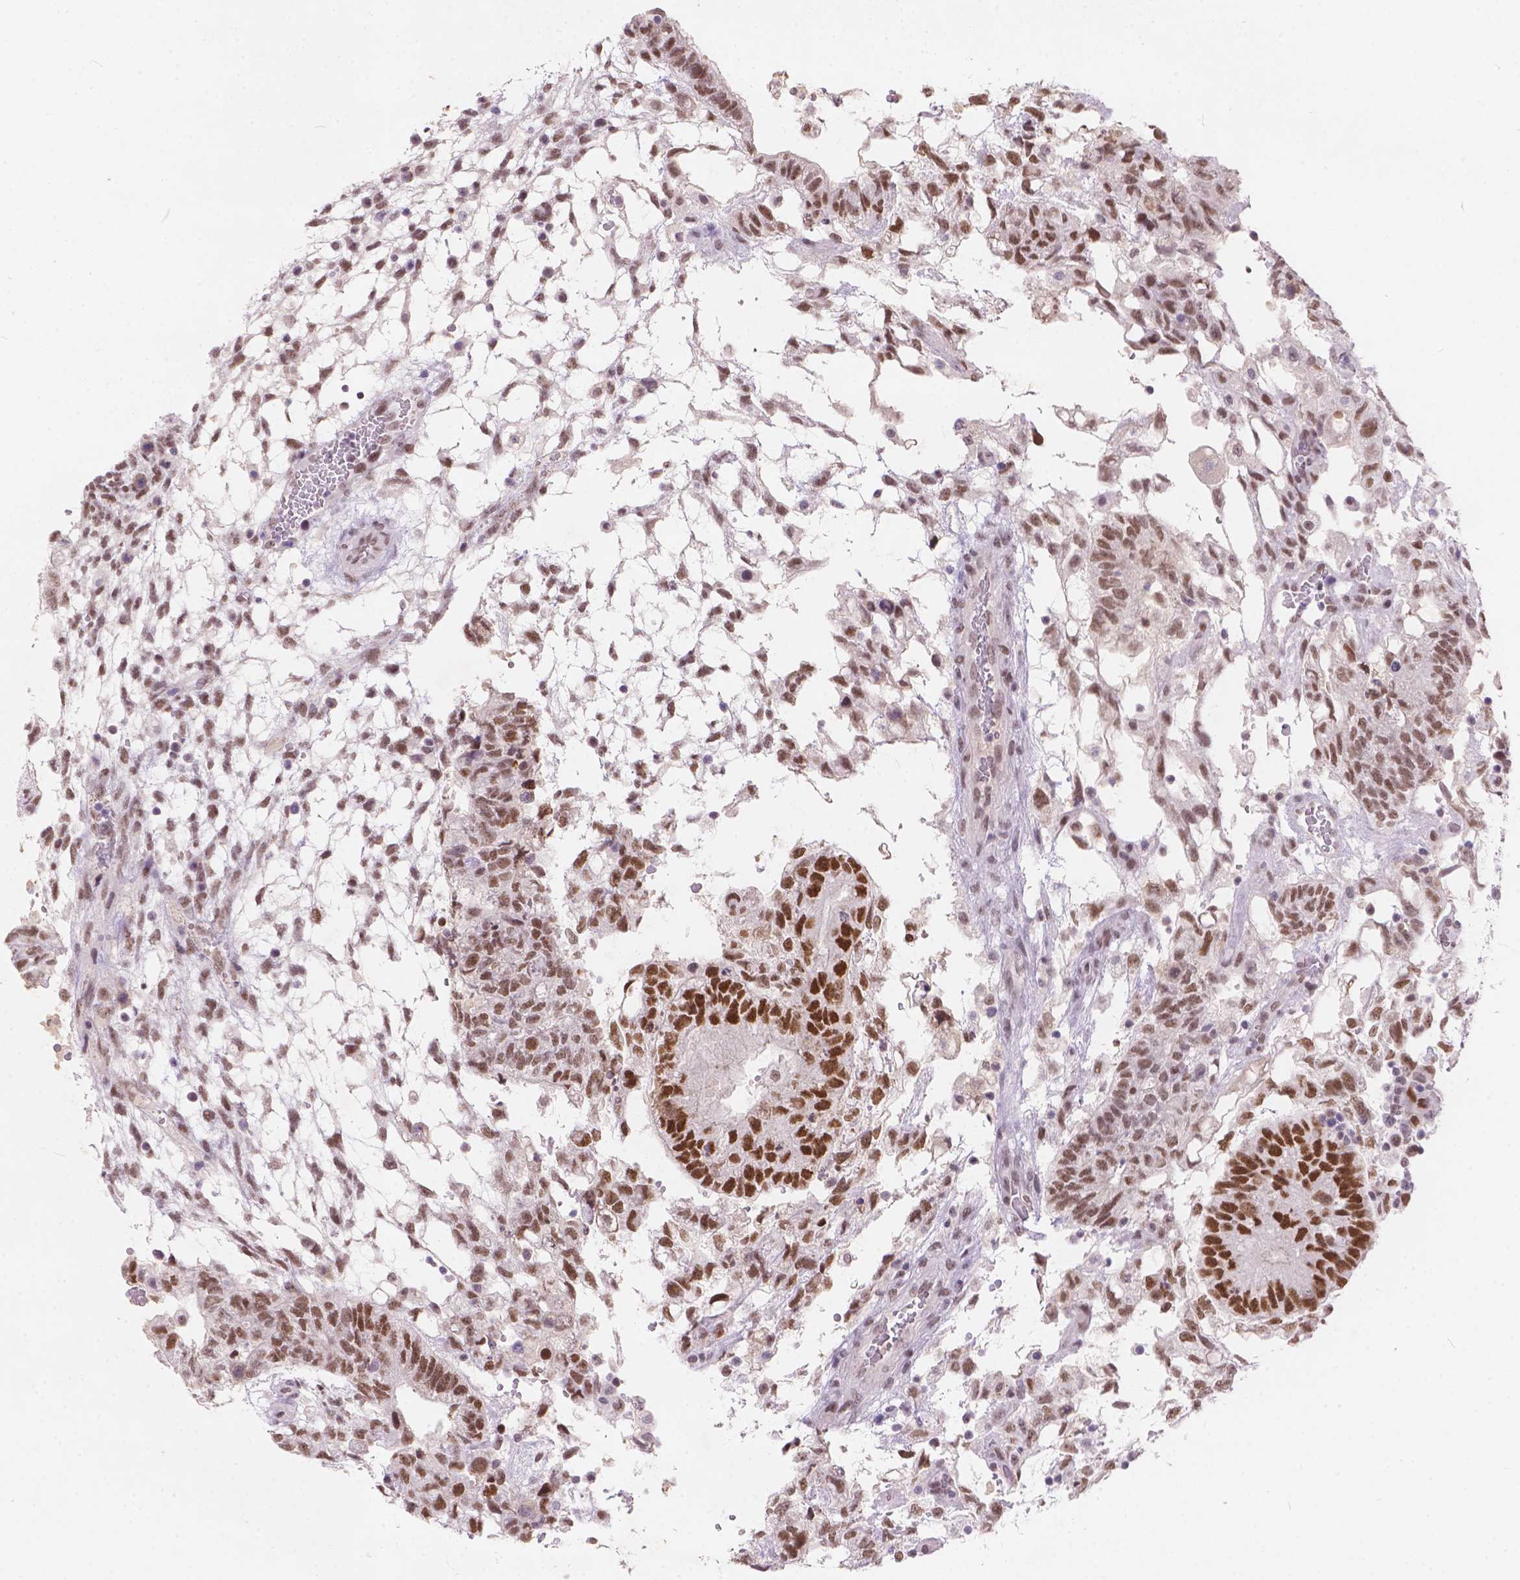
{"staining": {"intensity": "moderate", "quantity": ">75%", "location": "nuclear"}, "tissue": "testis cancer", "cell_type": "Tumor cells", "image_type": "cancer", "snomed": [{"axis": "morphology", "description": "Carcinoma, Embryonal, NOS"}, {"axis": "topography", "description": "Testis"}], "caption": "Immunohistochemistry (IHC) staining of testis embryonal carcinoma, which shows medium levels of moderate nuclear expression in approximately >75% of tumor cells indicating moderate nuclear protein staining. The staining was performed using DAB (brown) for protein detection and nuclei were counterstained in hematoxylin (blue).", "gene": "FAM53A", "patient": {"sex": "male", "age": 32}}